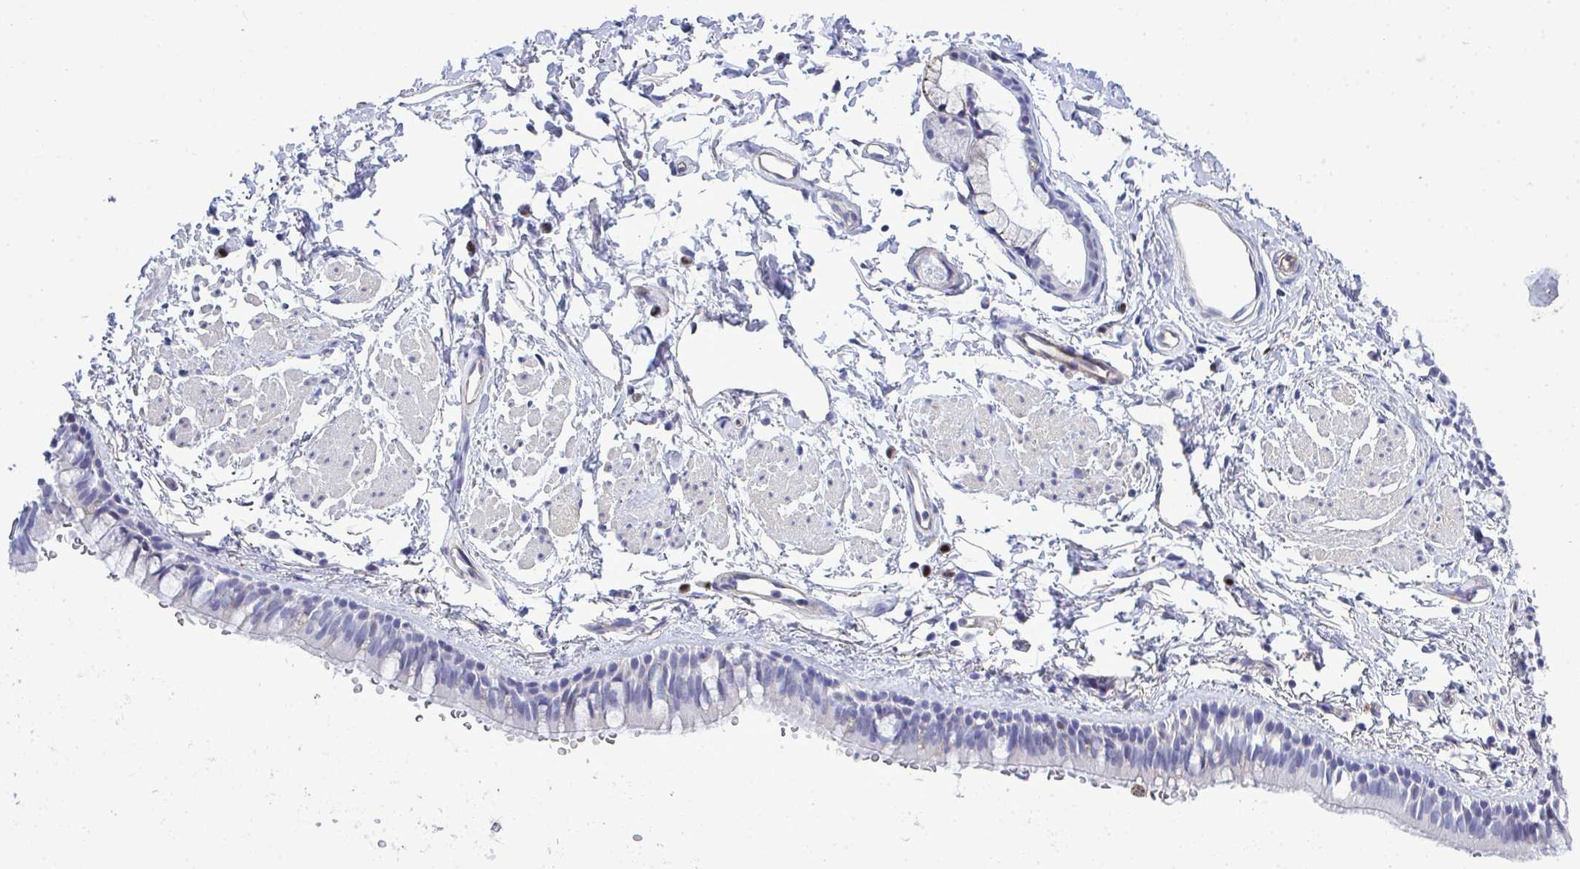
{"staining": {"intensity": "moderate", "quantity": "<25%", "location": "cytoplasmic/membranous"}, "tissue": "bronchus", "cell_type": "Respiratory epithelial cells", "image_type": "normal", "snomed": [{"axis": "morphology", "description": "Normal tissue, NOS"}, {"axis": "topography", "description": "Lymph node"}, {"axis": "topography", "description": "Cartilage tissue"}, {"axis": "topography", "description": "Bronchus"}], "caption": "This is an image of IHC staining of normal bronchus, which shows moderate positivity in the cytoplasmic/membranous of respiratory epithelial cells.", "gene": "SLC25A51", "patient": {"sex": "female", "age": 70}}